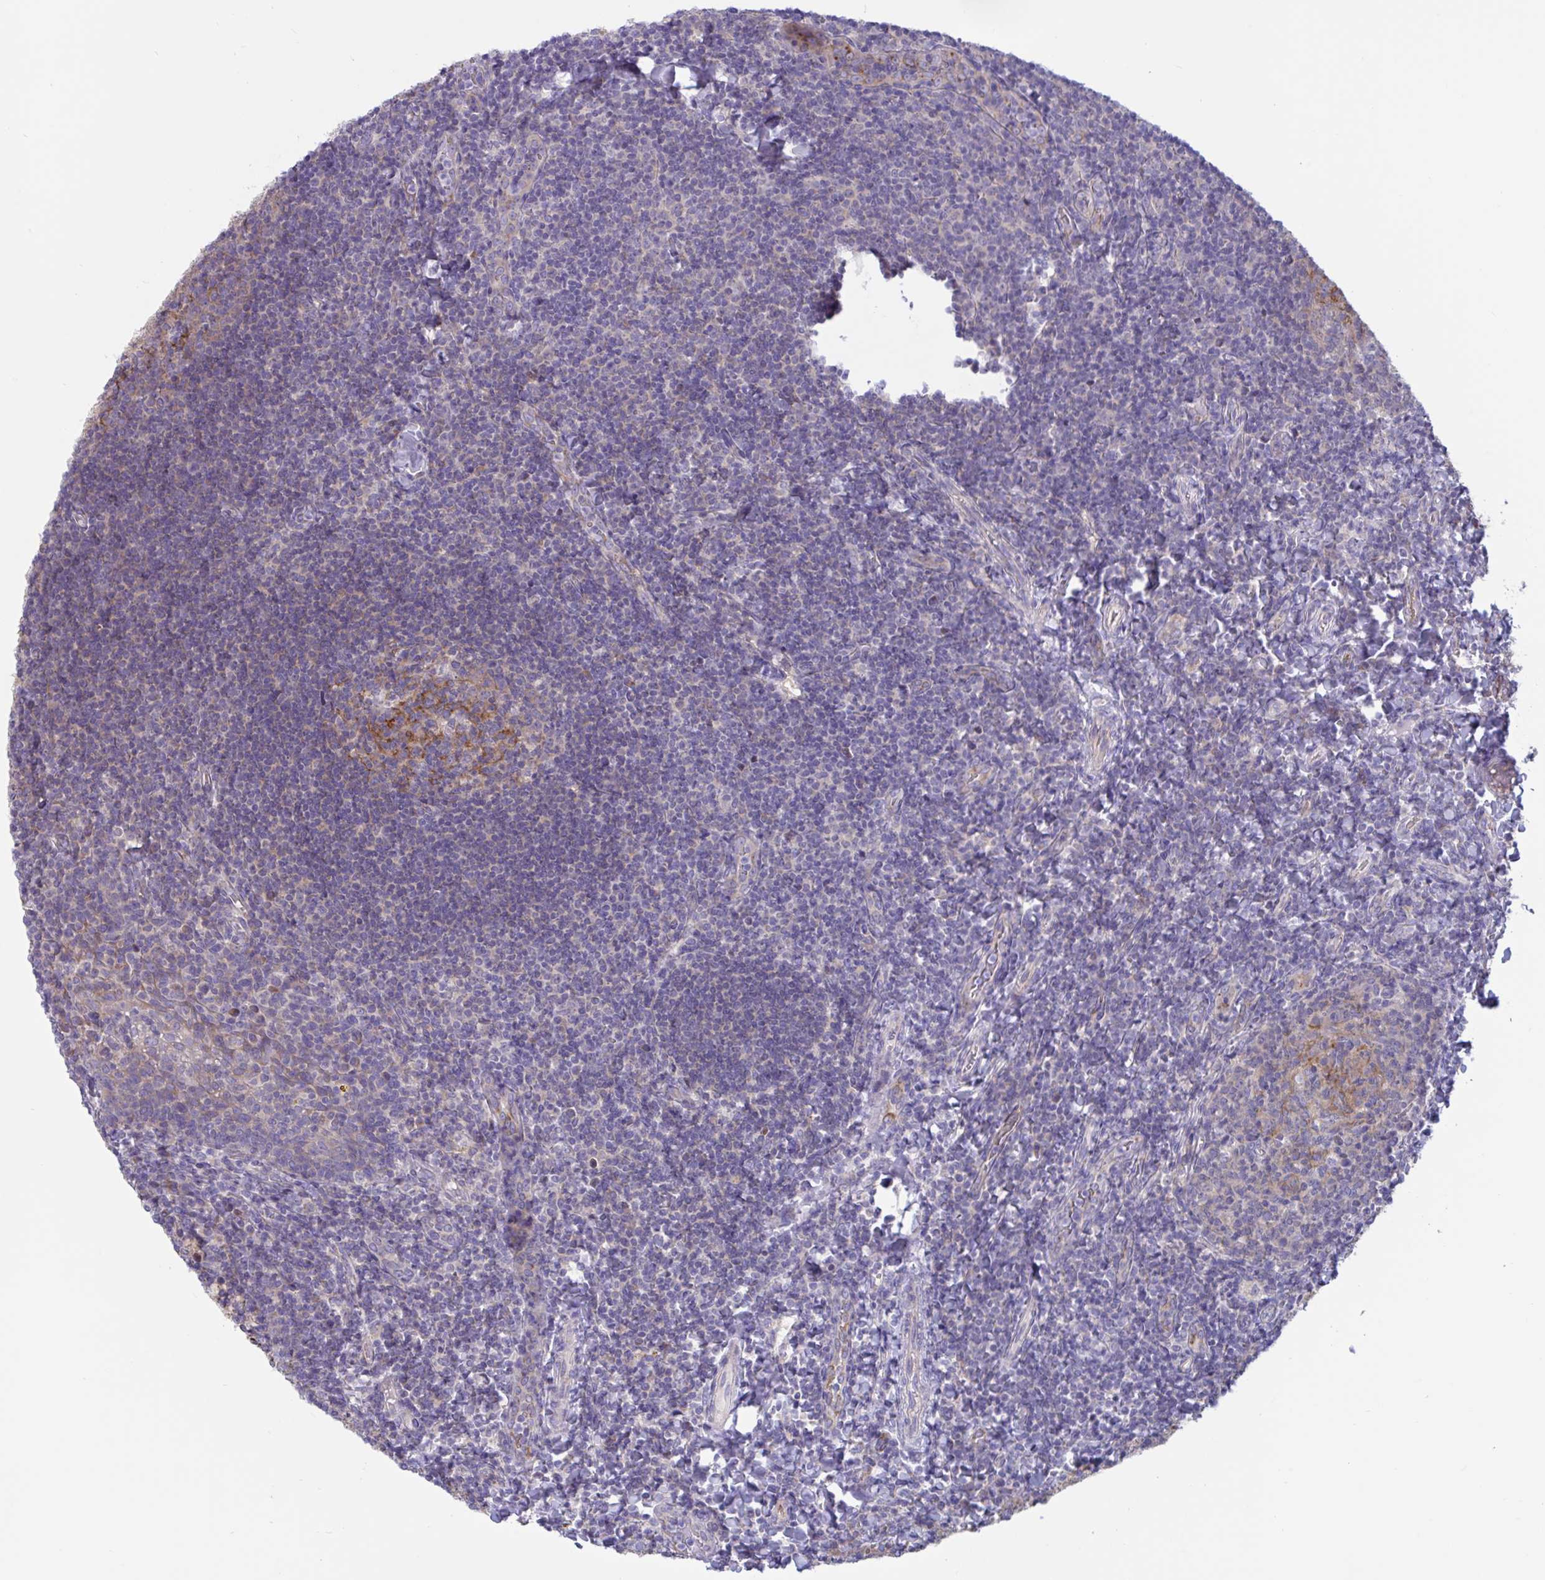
{"staining": {"intensity": "strong", "quantity": "<25%", "location": "cytoplasmic/membranous"}, "tissue": "tonsil", "cell_type": "Germinal center cells", "image_type": "normal", "snomed": [{"axis": "morphology", "description": "Normal tissue, NOS"}, {"axis": "topography", "description": "Tonsil"}], "caption": "Immunohistochemistry photomicrograph of benign tonsil stained for a protein (brown), which displays medium levels of strong cytoplasmic/membranous positivity in approximately <25% of germinal center cells.", "gene": "IL37", "patient": {"sex": "female", "age": 10}}